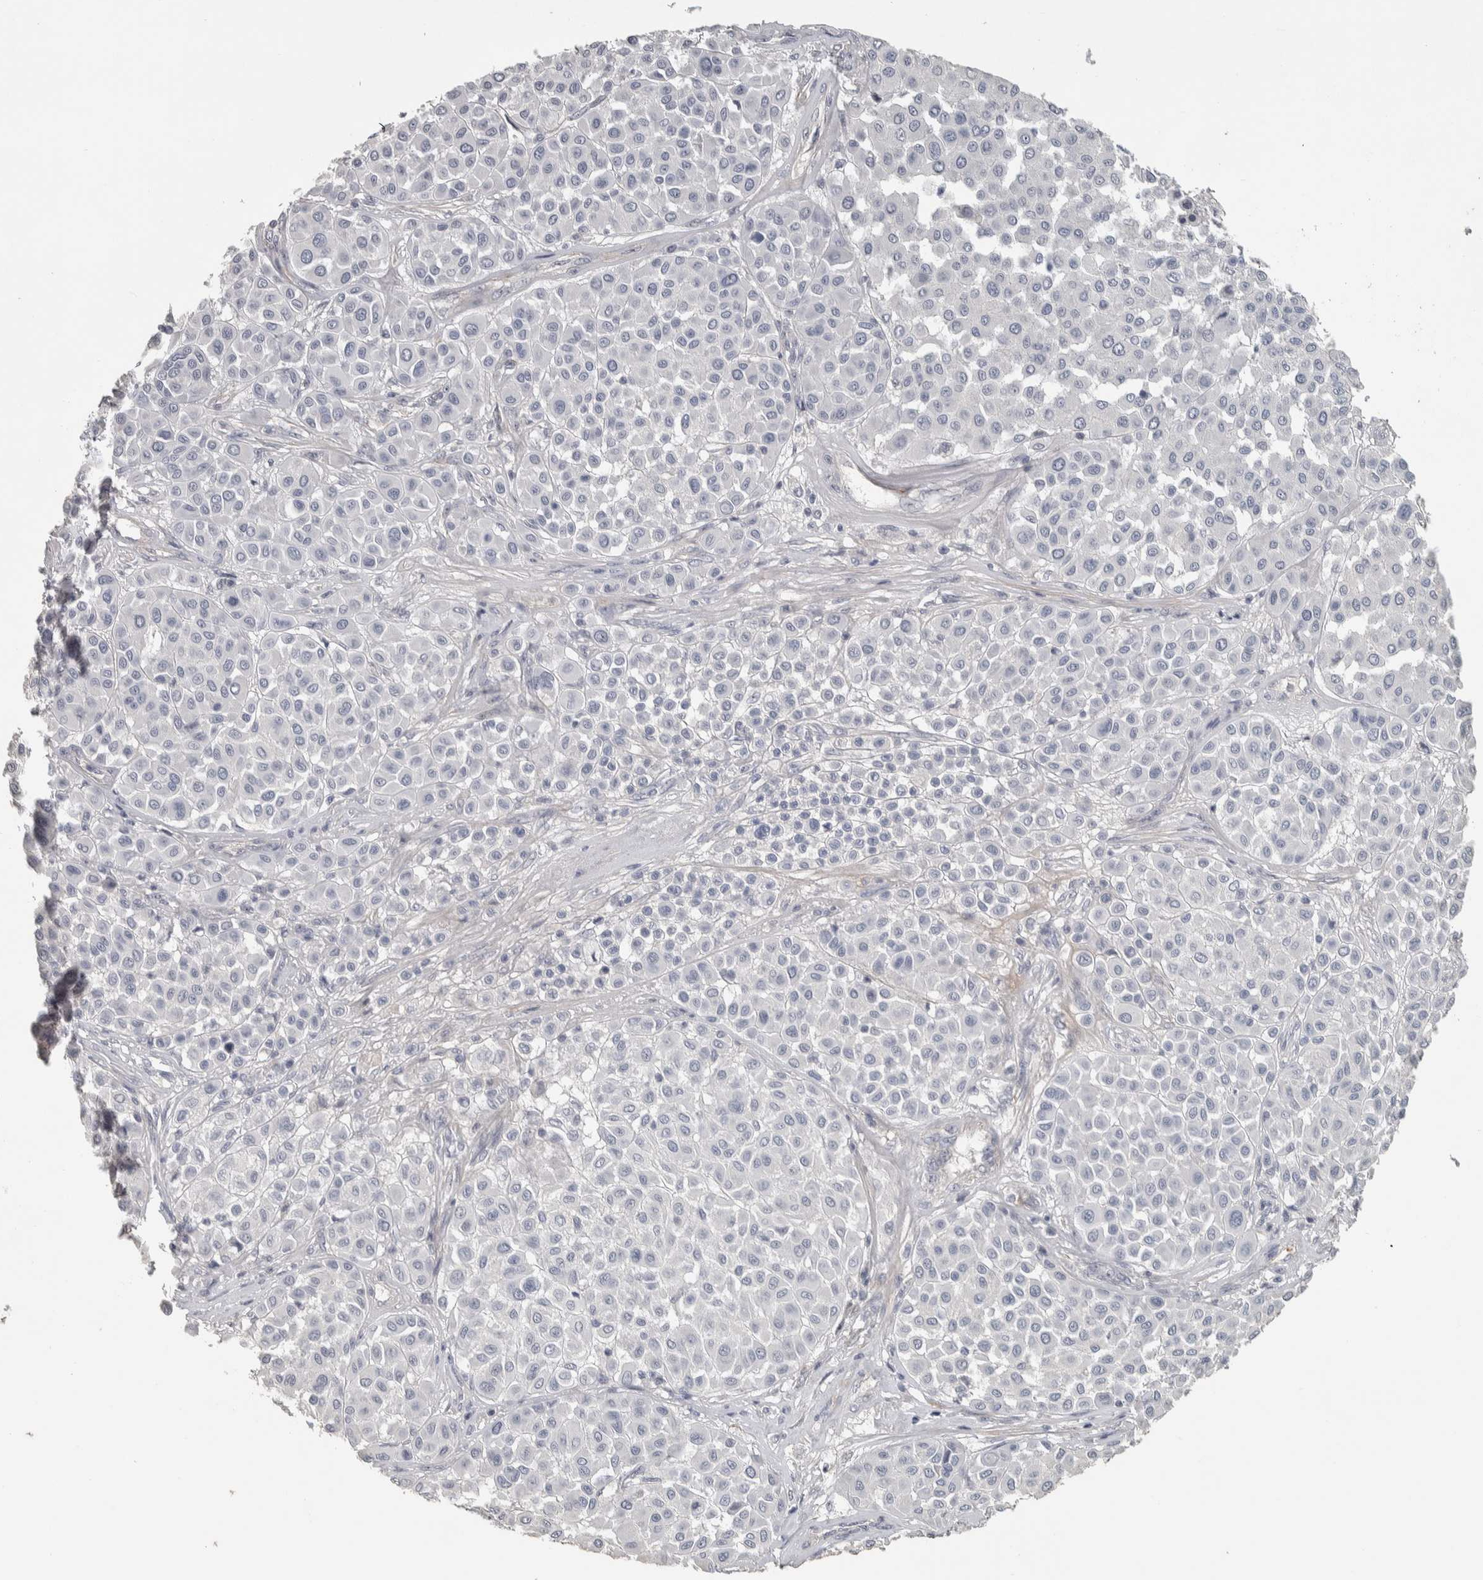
{"staining": {"intensity": "negative", "quantity": "none", "location": "none"}, "tissue": "melanoma", "cell_type": "Tumor cells", "image_type": "cancer", "snomed": [{"axis": "morphology", "description": "Malignant melanoma, Metastatic site"}, {"axis": "topography", "description": "Soft tissue"}], "caption": "DAB immunohistochemical staining of melanoma demonstrates no significant positivity in tumor cells.", "gene": "DCAF10", "patient": {"sex": "male", "age": 41}}